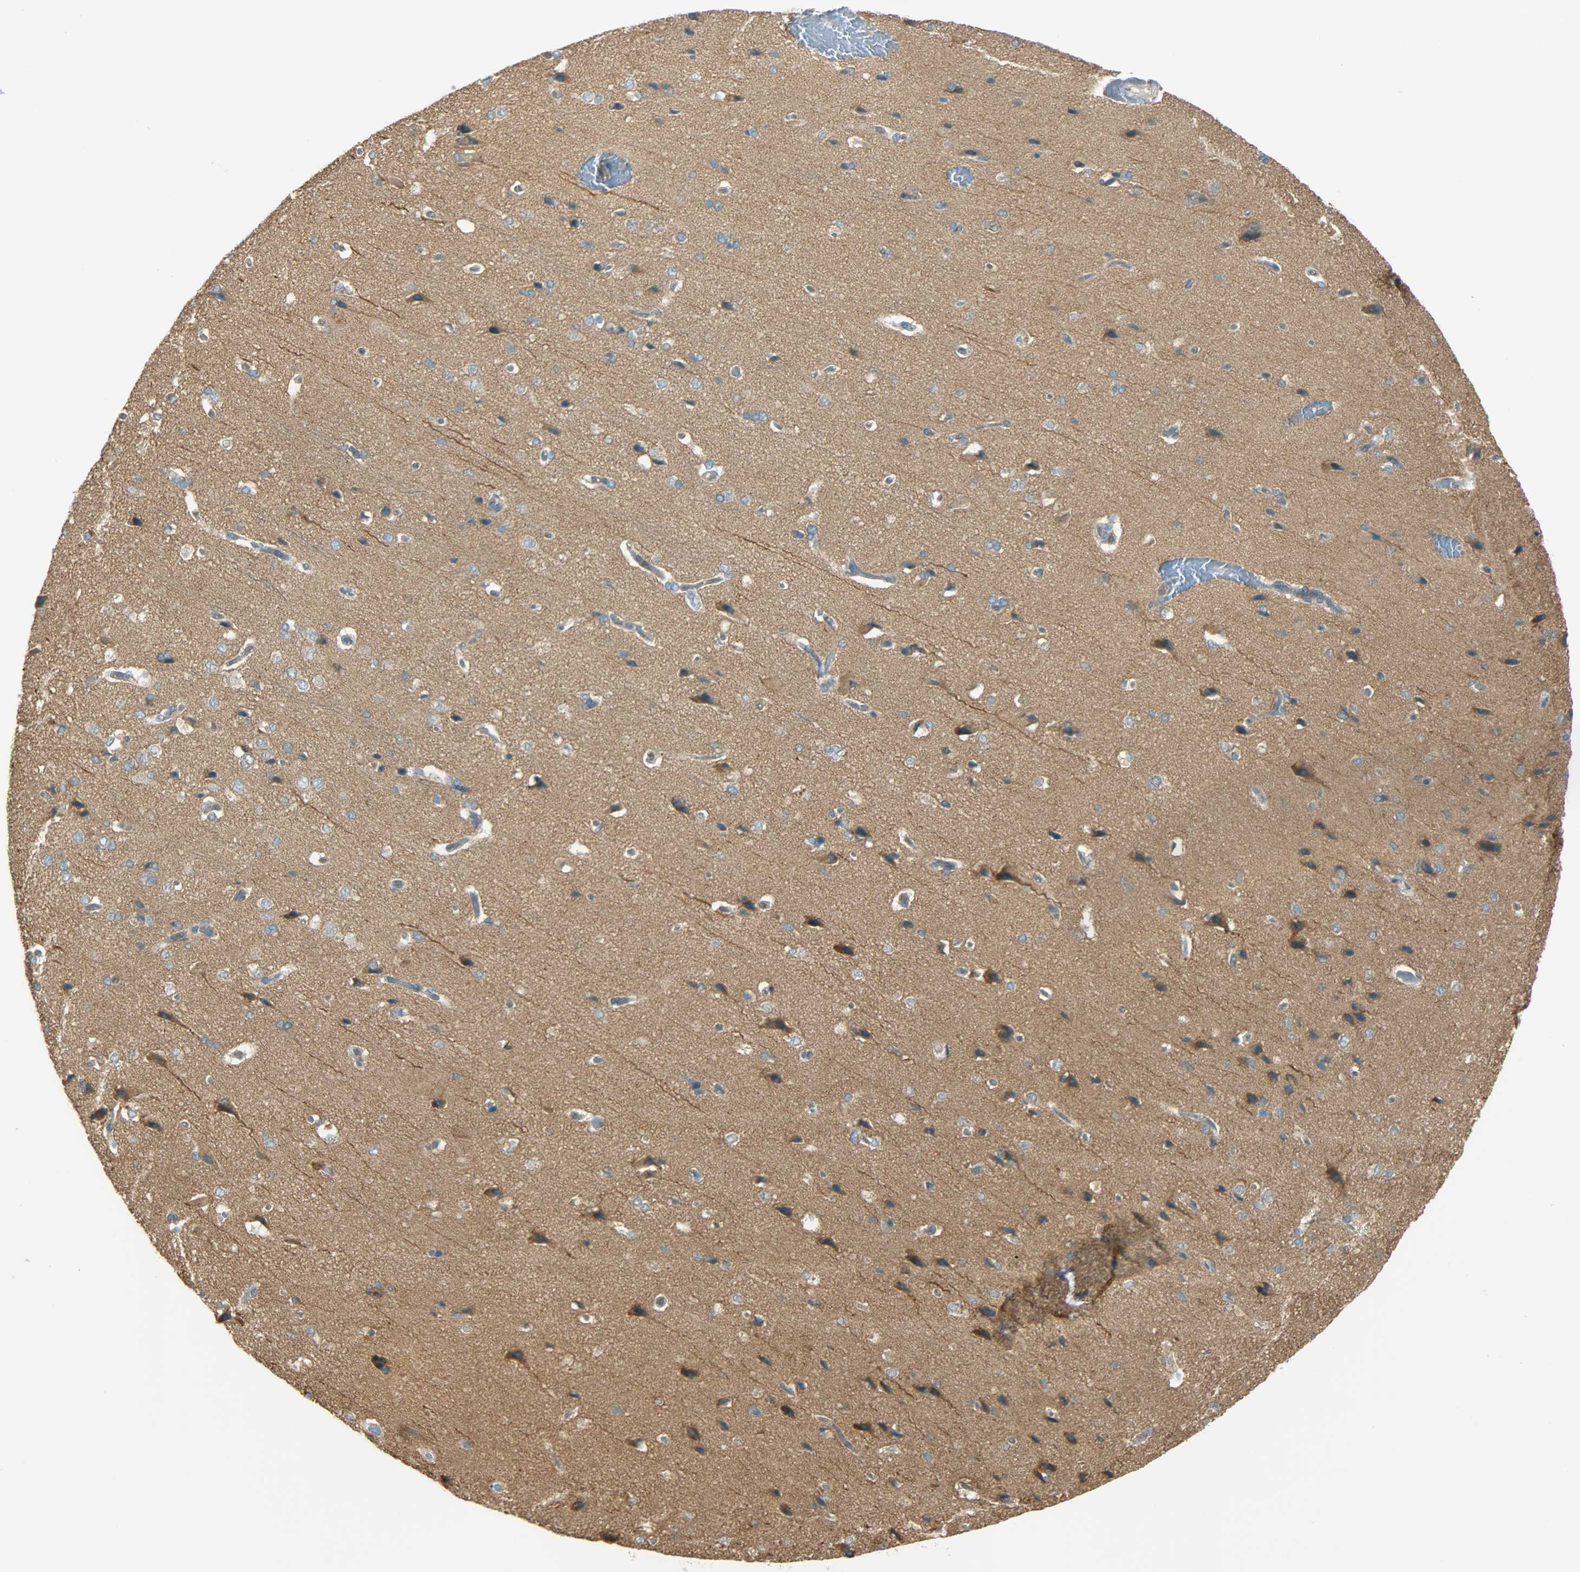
{"staining": {"intensity": "negative", "quantity": "none", "location": "none"}, "tissue": "cerebral cortex", "cell_type": "Endothelial cells", "image_type": "normal", "snomed": [{"axis": "morphology", "description": "Normal tissue, NOS"}, {"axis": "topography", "description": "Cerebral cortex"}], "caption": "Human cerebral cortex stained for a protein using IHC reveals no staining in endothelial cells.", "gene": "TSC22D2", "patient": {"sex": "male", "age": 62}}